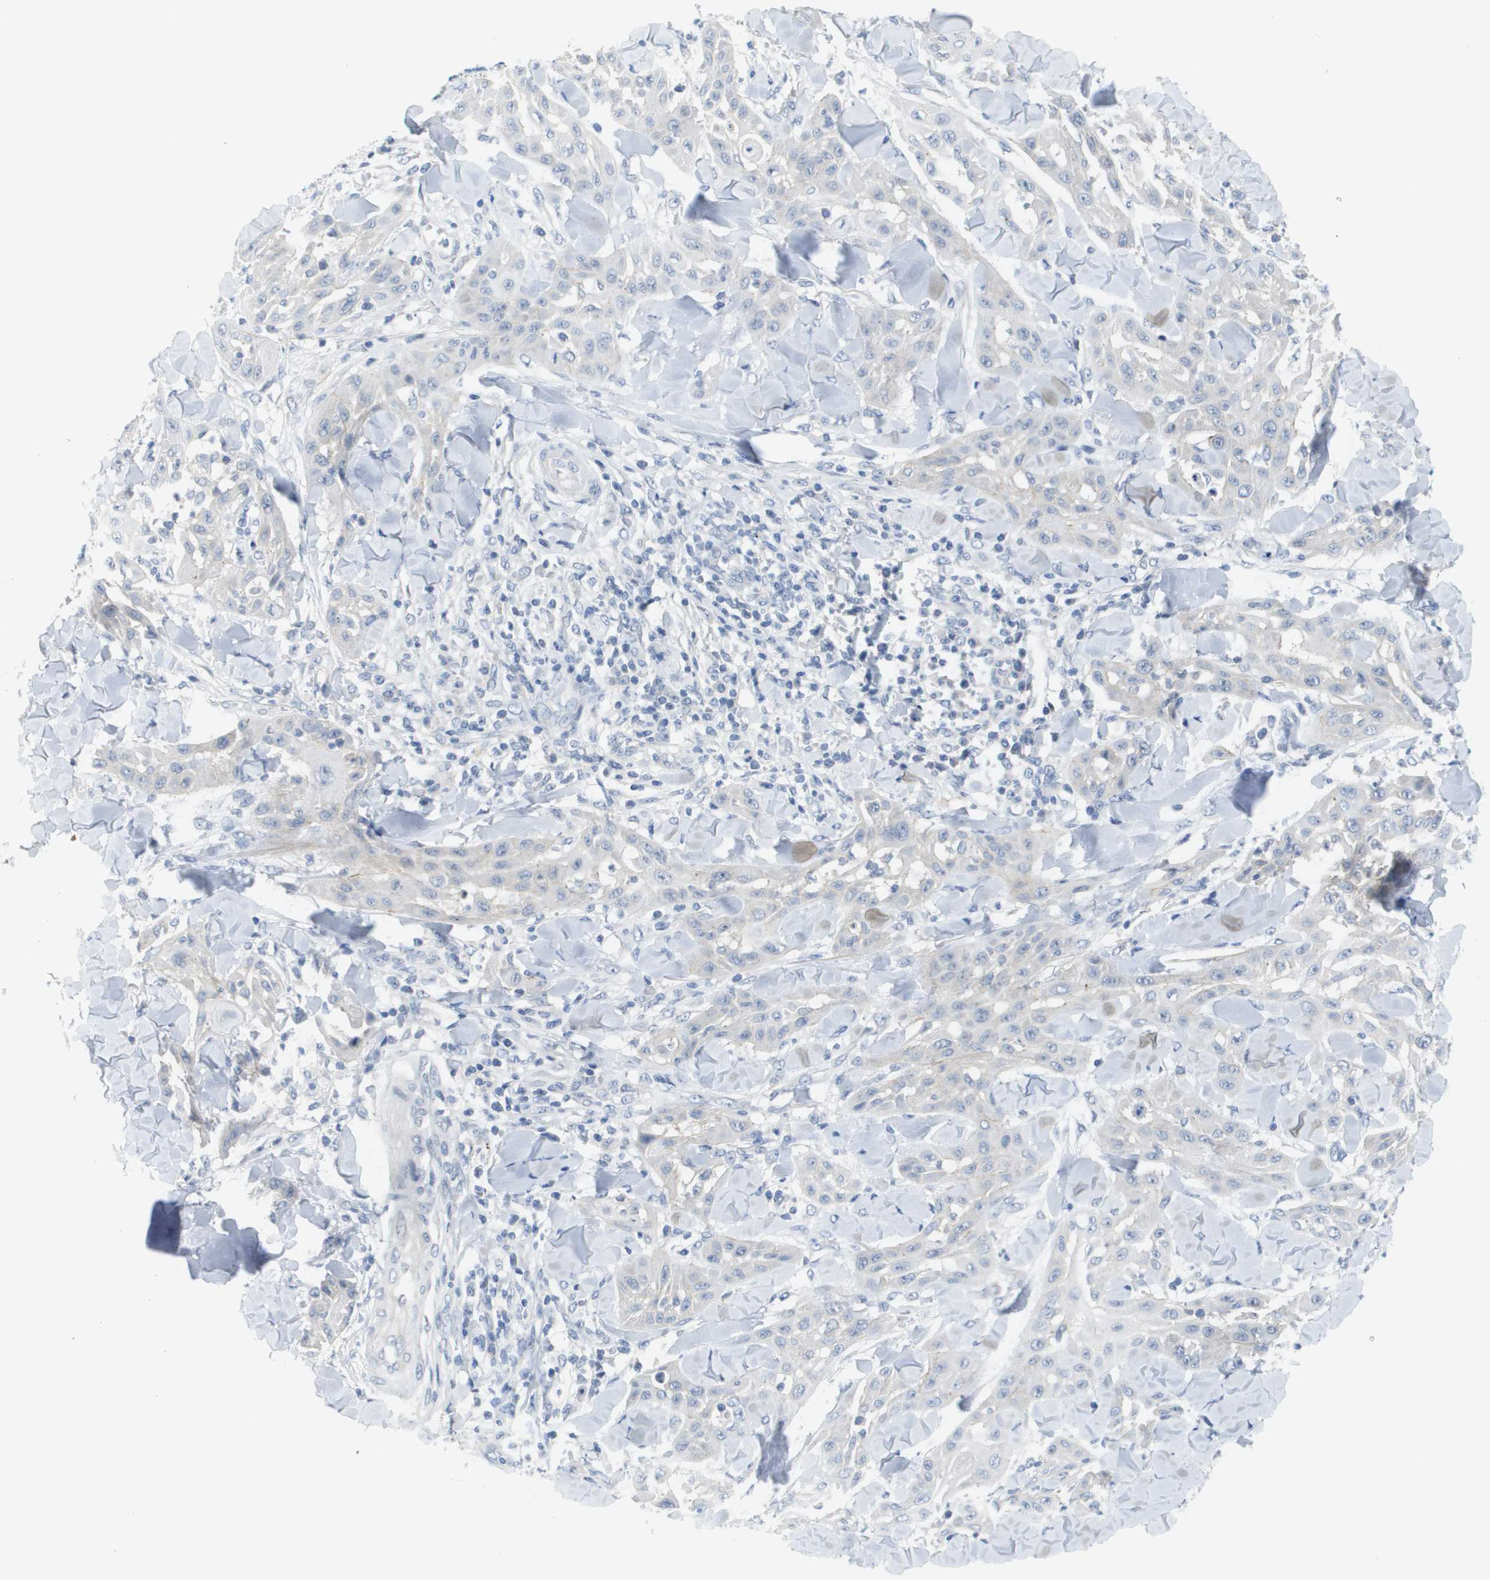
{"staining": {"intensity": "negative", "quantity": "none", "location": "none"}, "tissue": "skin cancer", "cell_type": "Tumor cells", "image_type": "cancer", "snomed": [{"axis": "morphology", "description": "Squamous cell carcinoma, NOS"}, {"axis": "topography", "description": "Skin"}], "caption": "Tumor cells are negative for protein expression in human skin cancer (squamous cell carcinoma).", "gene": "PDE4A", "patient": {"sex": "male", "age": 24}}